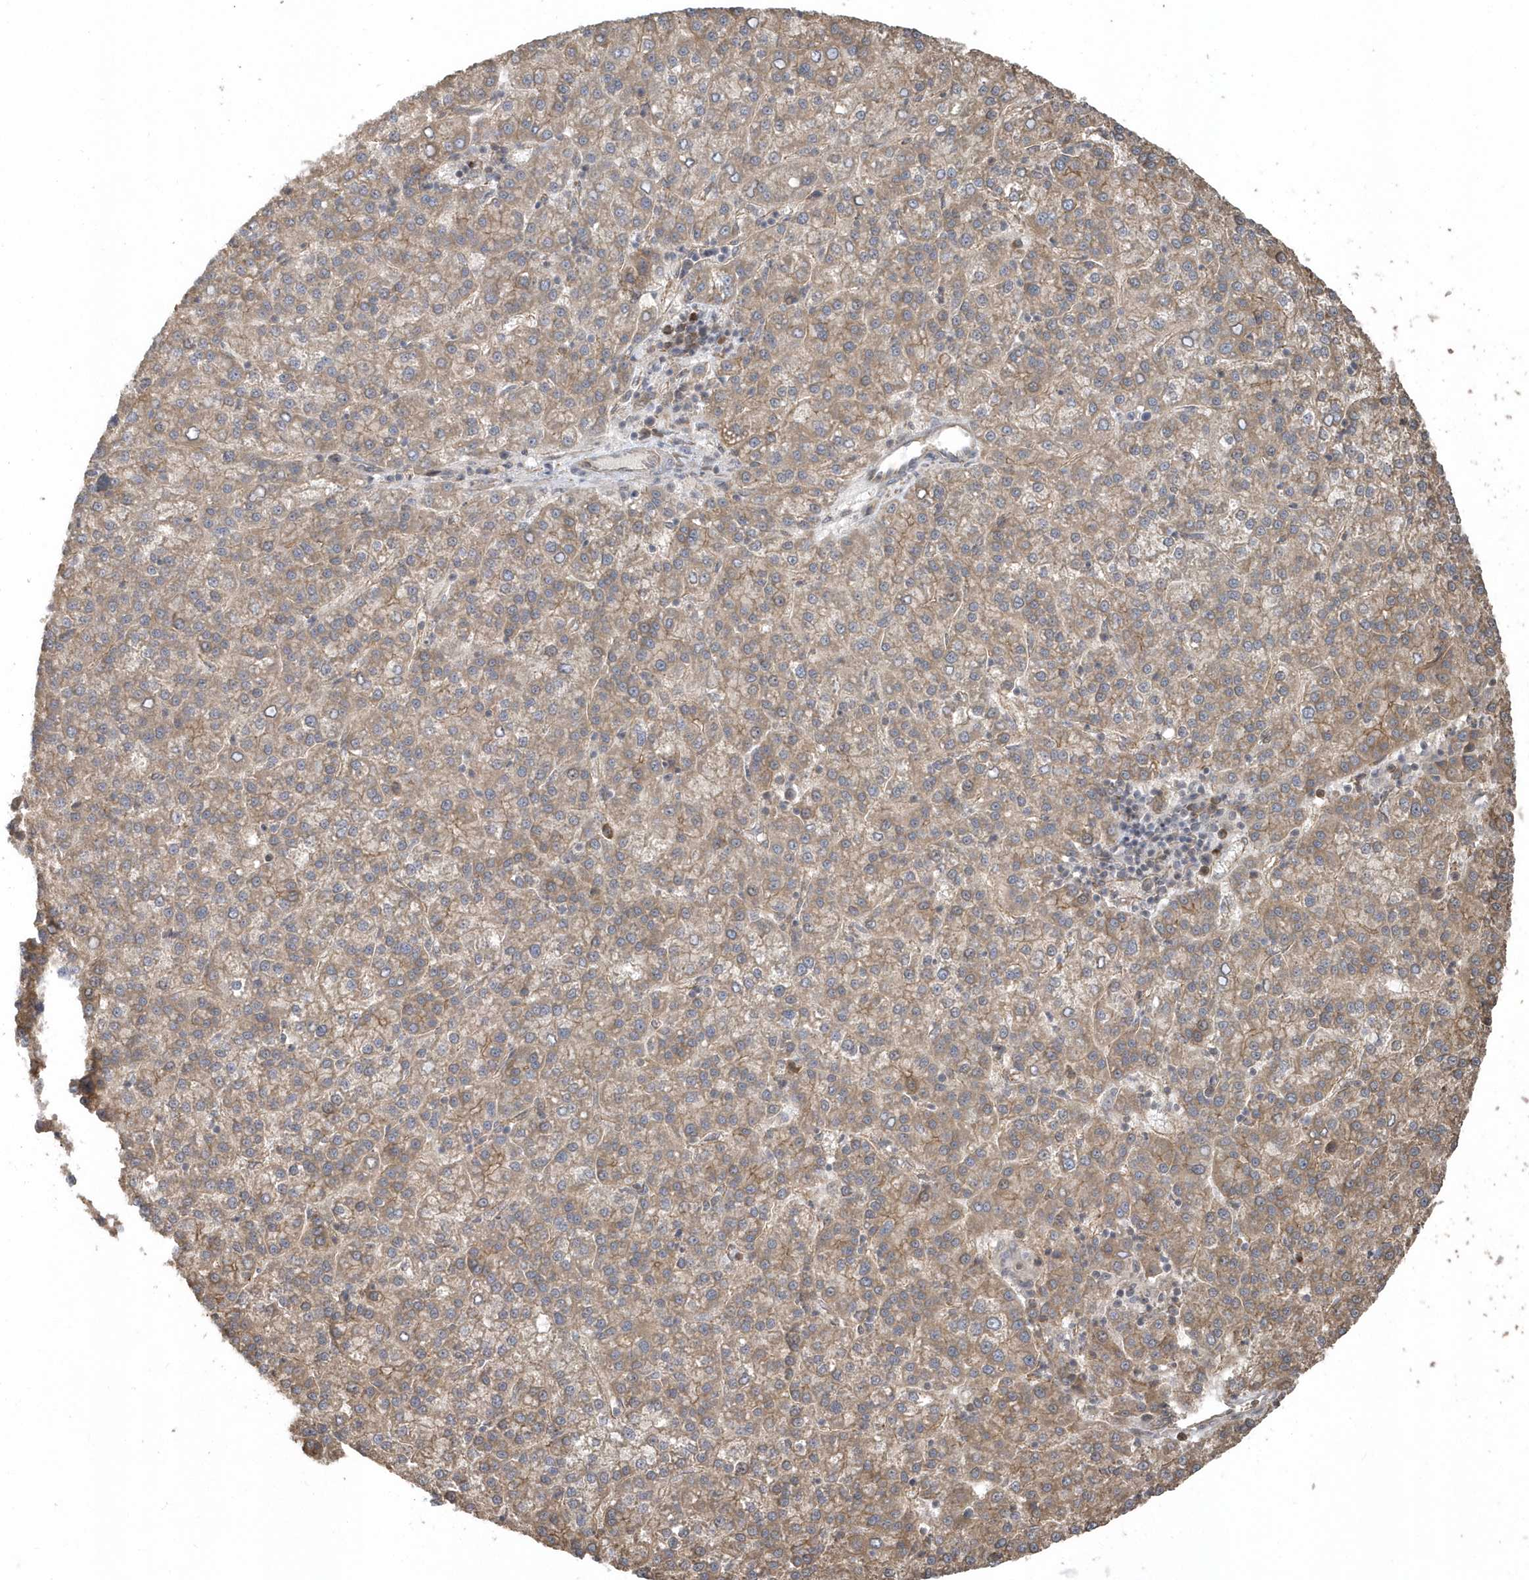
{"staining": {"intensity": "moderate", "quantity": ">75%", "location": "cytoplasmic/membranous"}, "tissue": "liver cancer", "cell_type": "Tumor cells", "image_type": "cancer", "snomed": [{"axis": "morphology", "description": "Carcinoma, Hepatocellular, NOS"}, {"axis": "topography", "description": "Liver"}], "caption": "Human liver cancer (hepatocellular carcinoma) stained for a protein (brown) exhibits moderate cytoplasmic/membranous positive expression in approximately >75% of tumor cells.", "gene": "HERPUD1", "patient": {"sex": "female", "age": 58}}